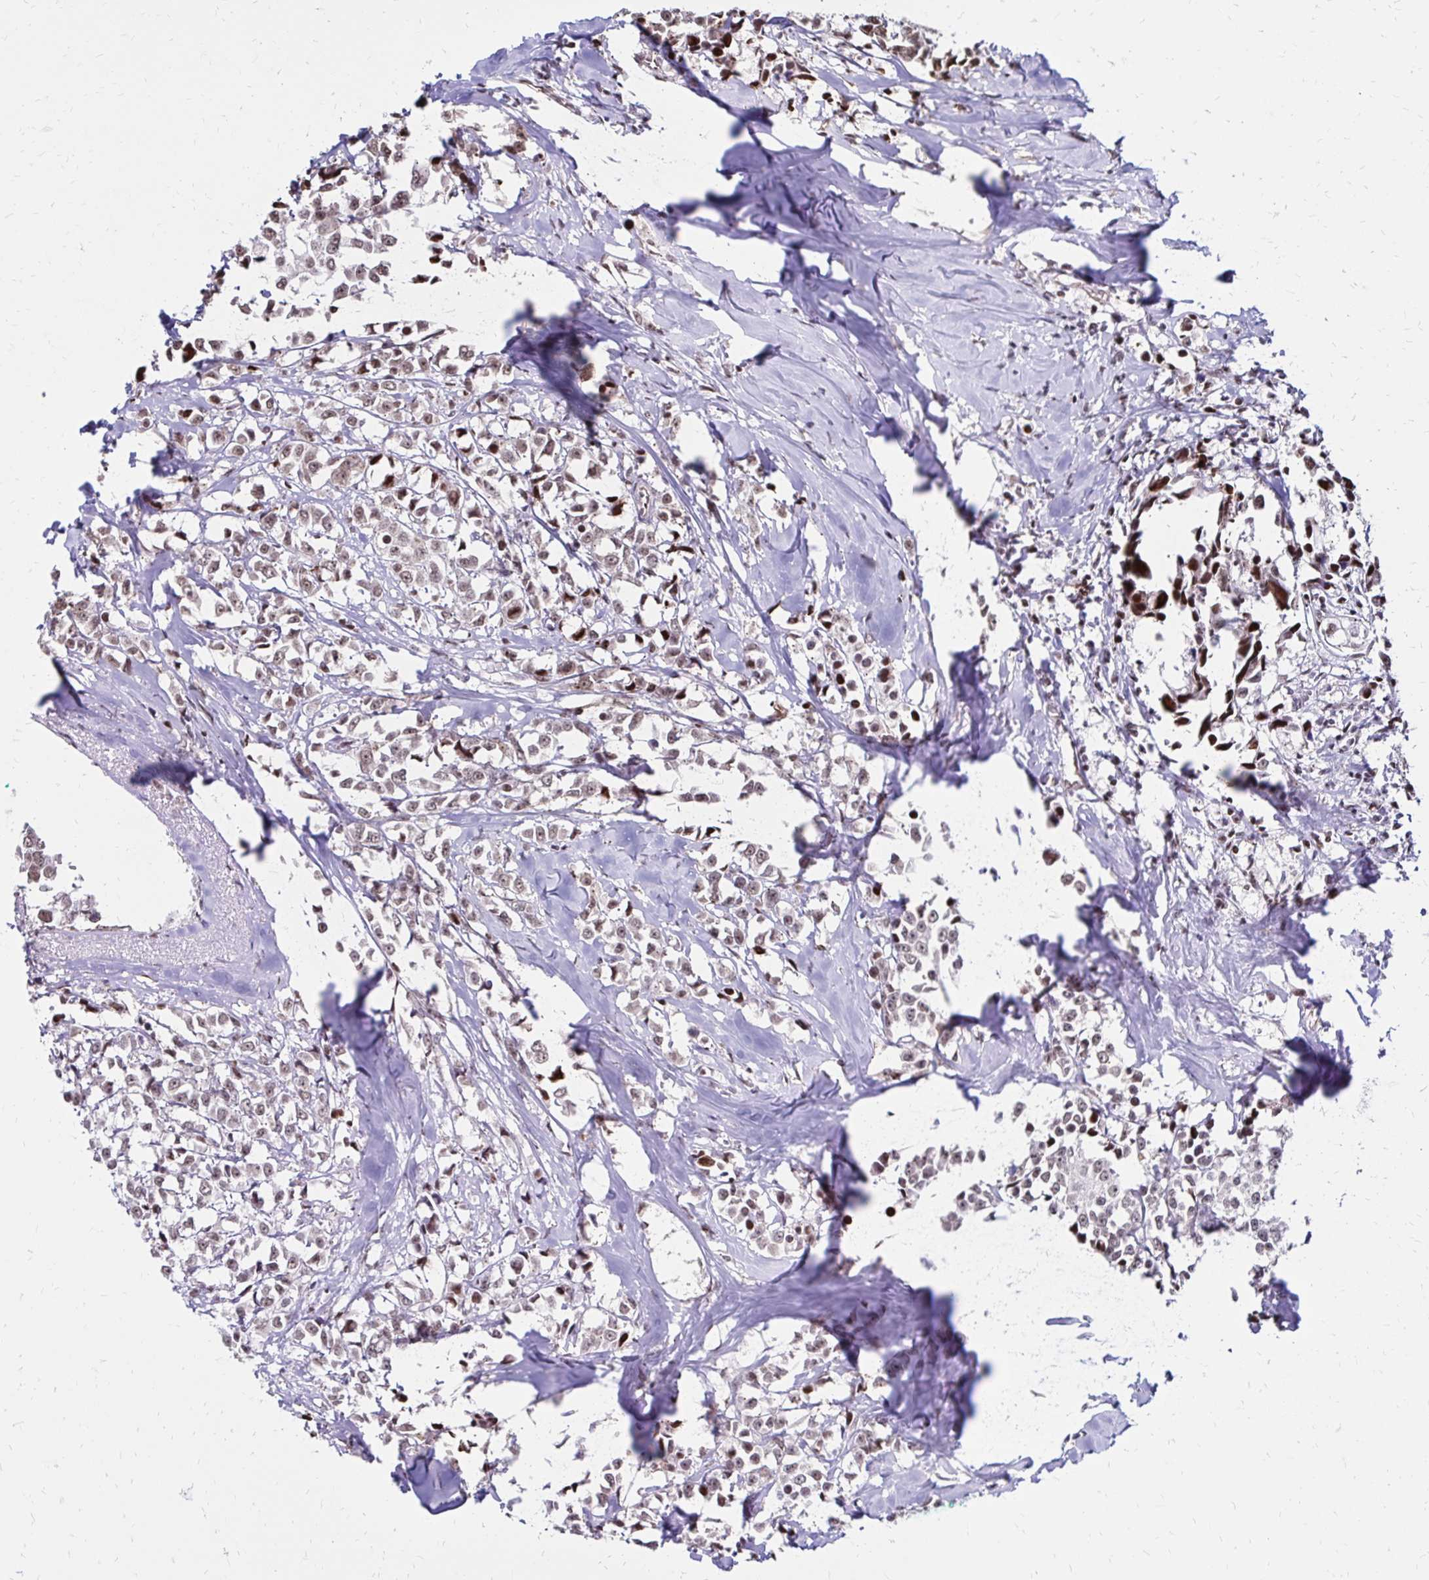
{"staining": {"intensity": "weak", "quantity": ">75%", "location": "nuclear"}, "tissue": "breast cancer", "cell_type": "Tumor cells", "image_type": "cancer", "snomed": [{"axis": "morphology", "description": "Duct carcinoma"}, {"axis": "topography", "description": "Breast"}], "caption": "DAB immunohistochemical staining of breast intraductal carcinoma shows weak nuclear protein staining in about >75% of tumor cells. Immunohistochemistry stains the protein in brown and the nuclei are stained blue.", "gene": "TOB1", "patient": {"sex": "female", "age": 80}}